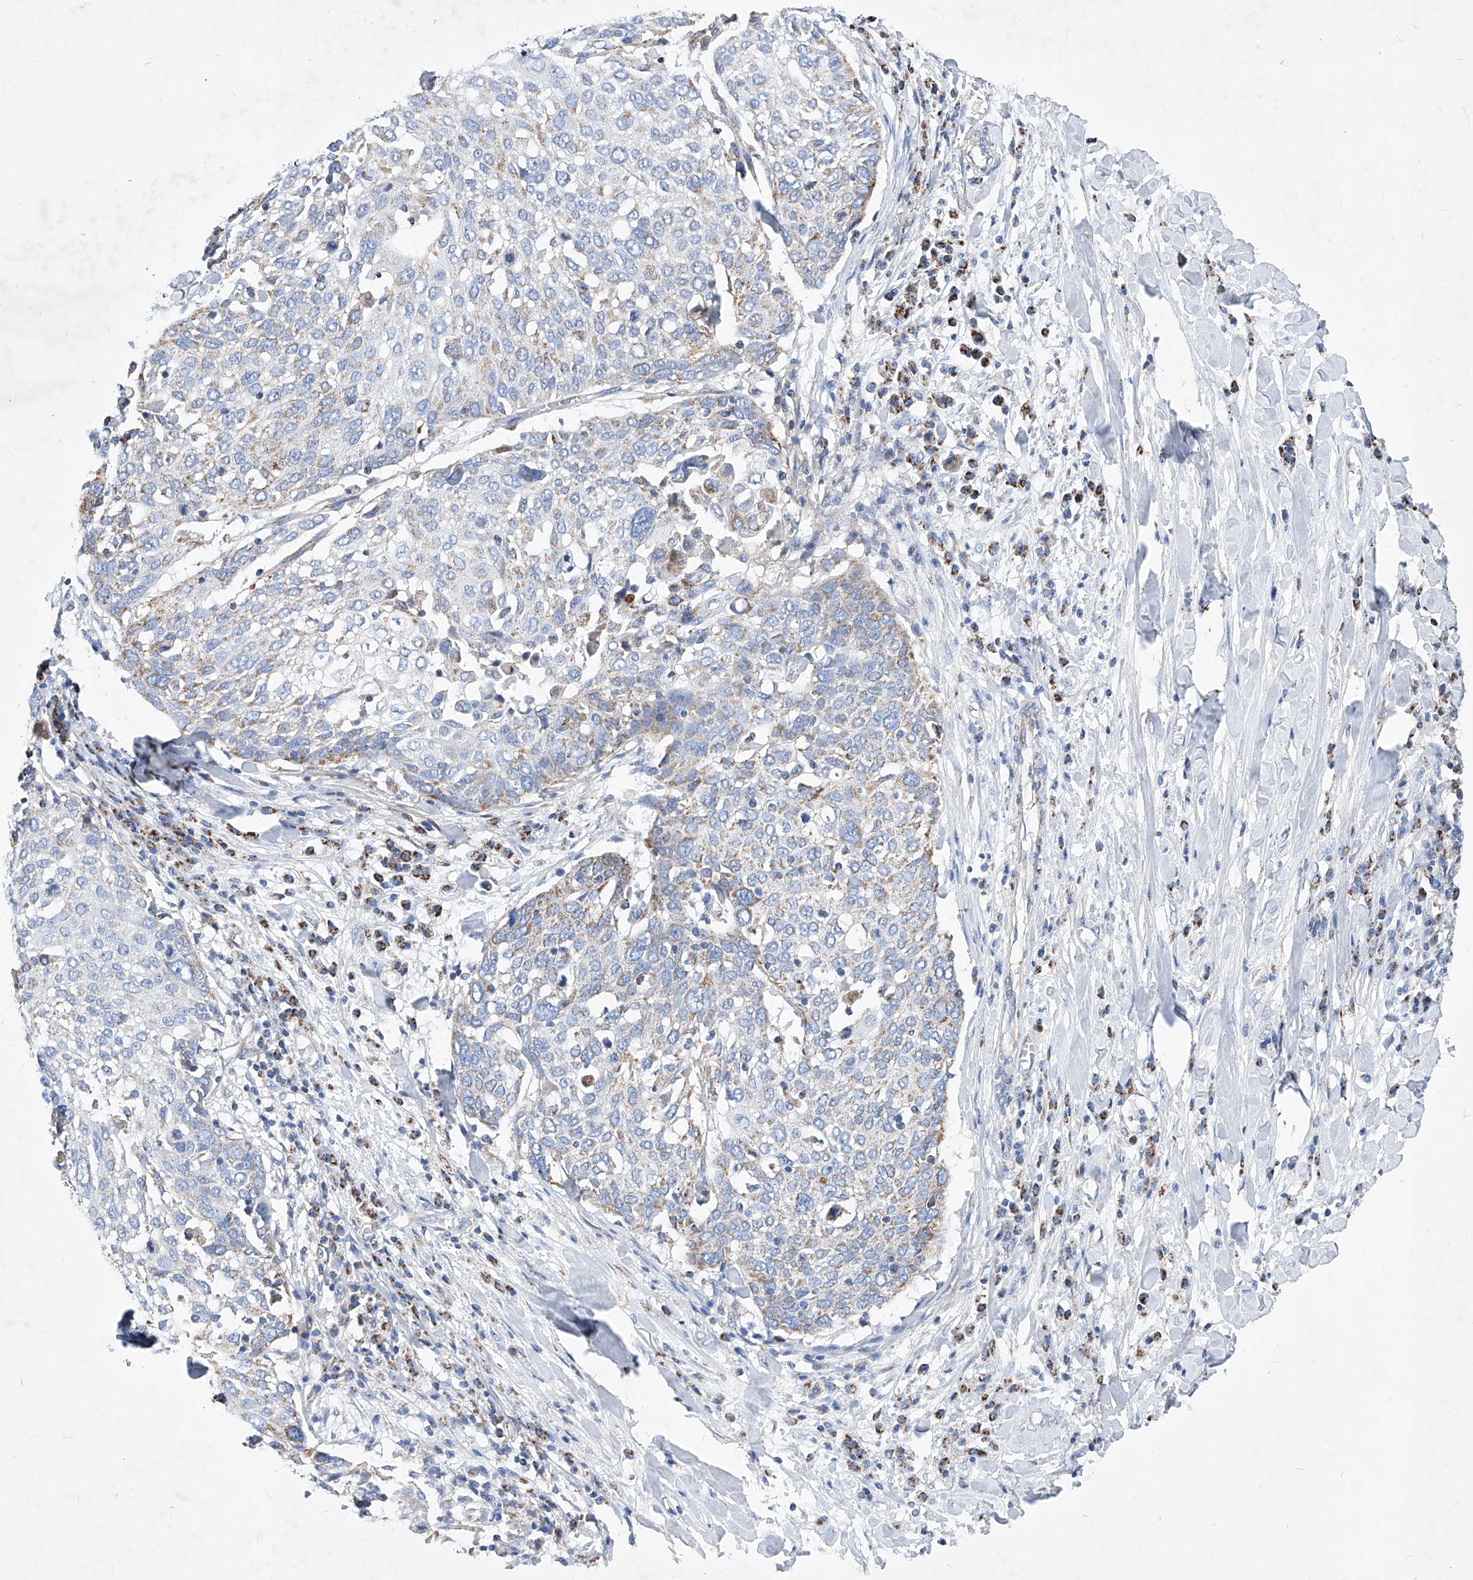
{"staining": {"intensity": "weak", "quantity": ">75%", "location": "cytoplasmic/membranous"}, "tissue": "lung cancer", "cell_type": "Tumor cells", "image_type": "cancer", "snomed": [{"axis": "morphology", "description": "Squamous cell carcinoma, NOS"}, {"axis": "topography", "description": "Lung"}], "caption": "There is low levels of weak cytoplasmic/membranous positivity in tumor cells of lung squamous cell carcinoma, as demonstrated by immunohistochemical staining (brown color).", "gene": "HRNR", "patient": {"sex": "male", "age": 65}}